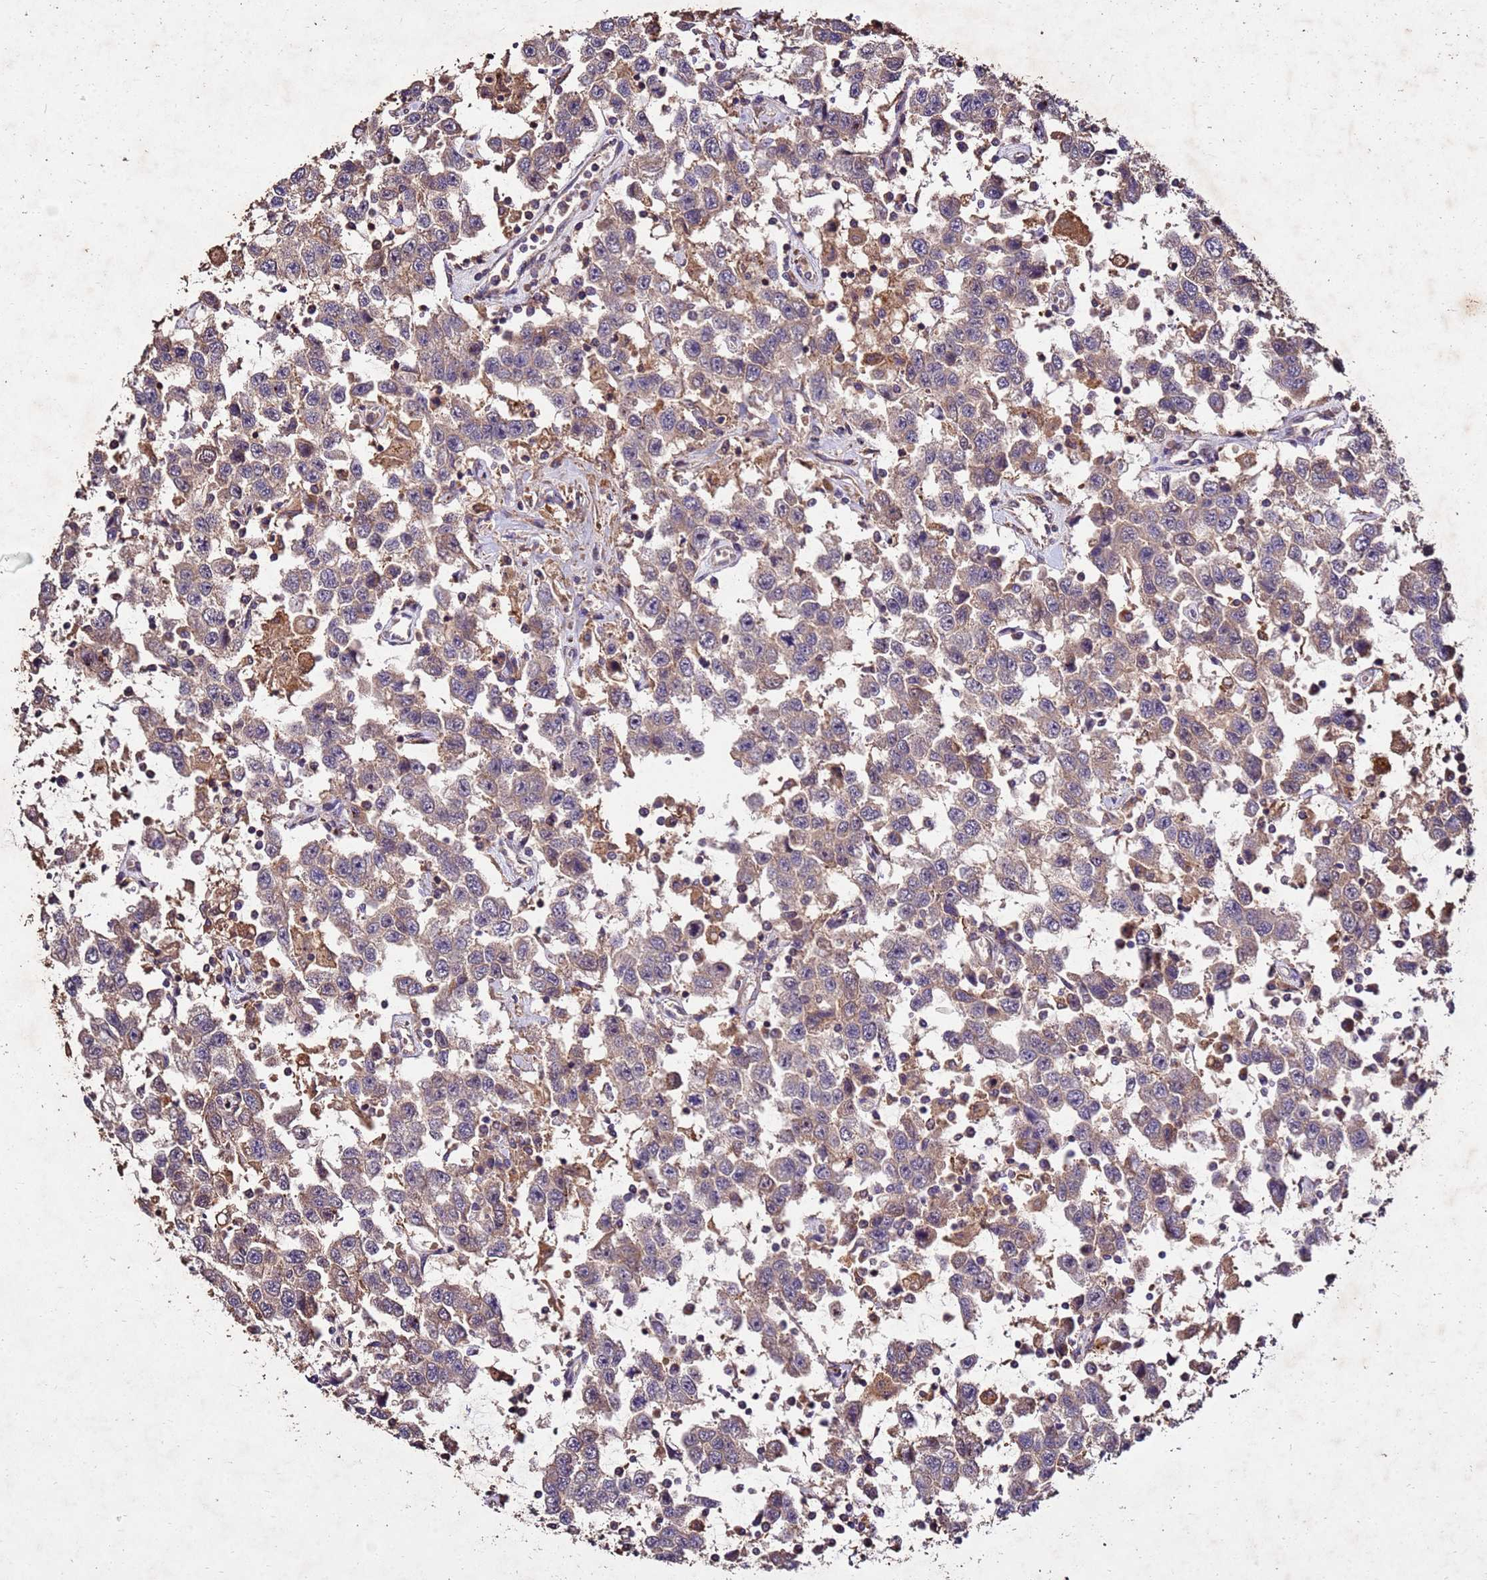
{"staining": {"intensity": "weak", "quantity": ">75%", "location": "cytoplasmic/membranous"}, "tissue": "testis cancer", "cell_type": "Tumor cells", "image_type": "cancer", "snomed": [{"axis": "morphology", "description": "Seminoma, NOS"}, {"axis": "topography", "description": "Testis"}], "caption": "The micrograph demonstrates staining of testis seminoma, revealing weak cytoplasmic/membranous protein staining (brown color) within tumor cells.", "gene": "TOR4A", "patient": {"sex": "male", "age": 41}}